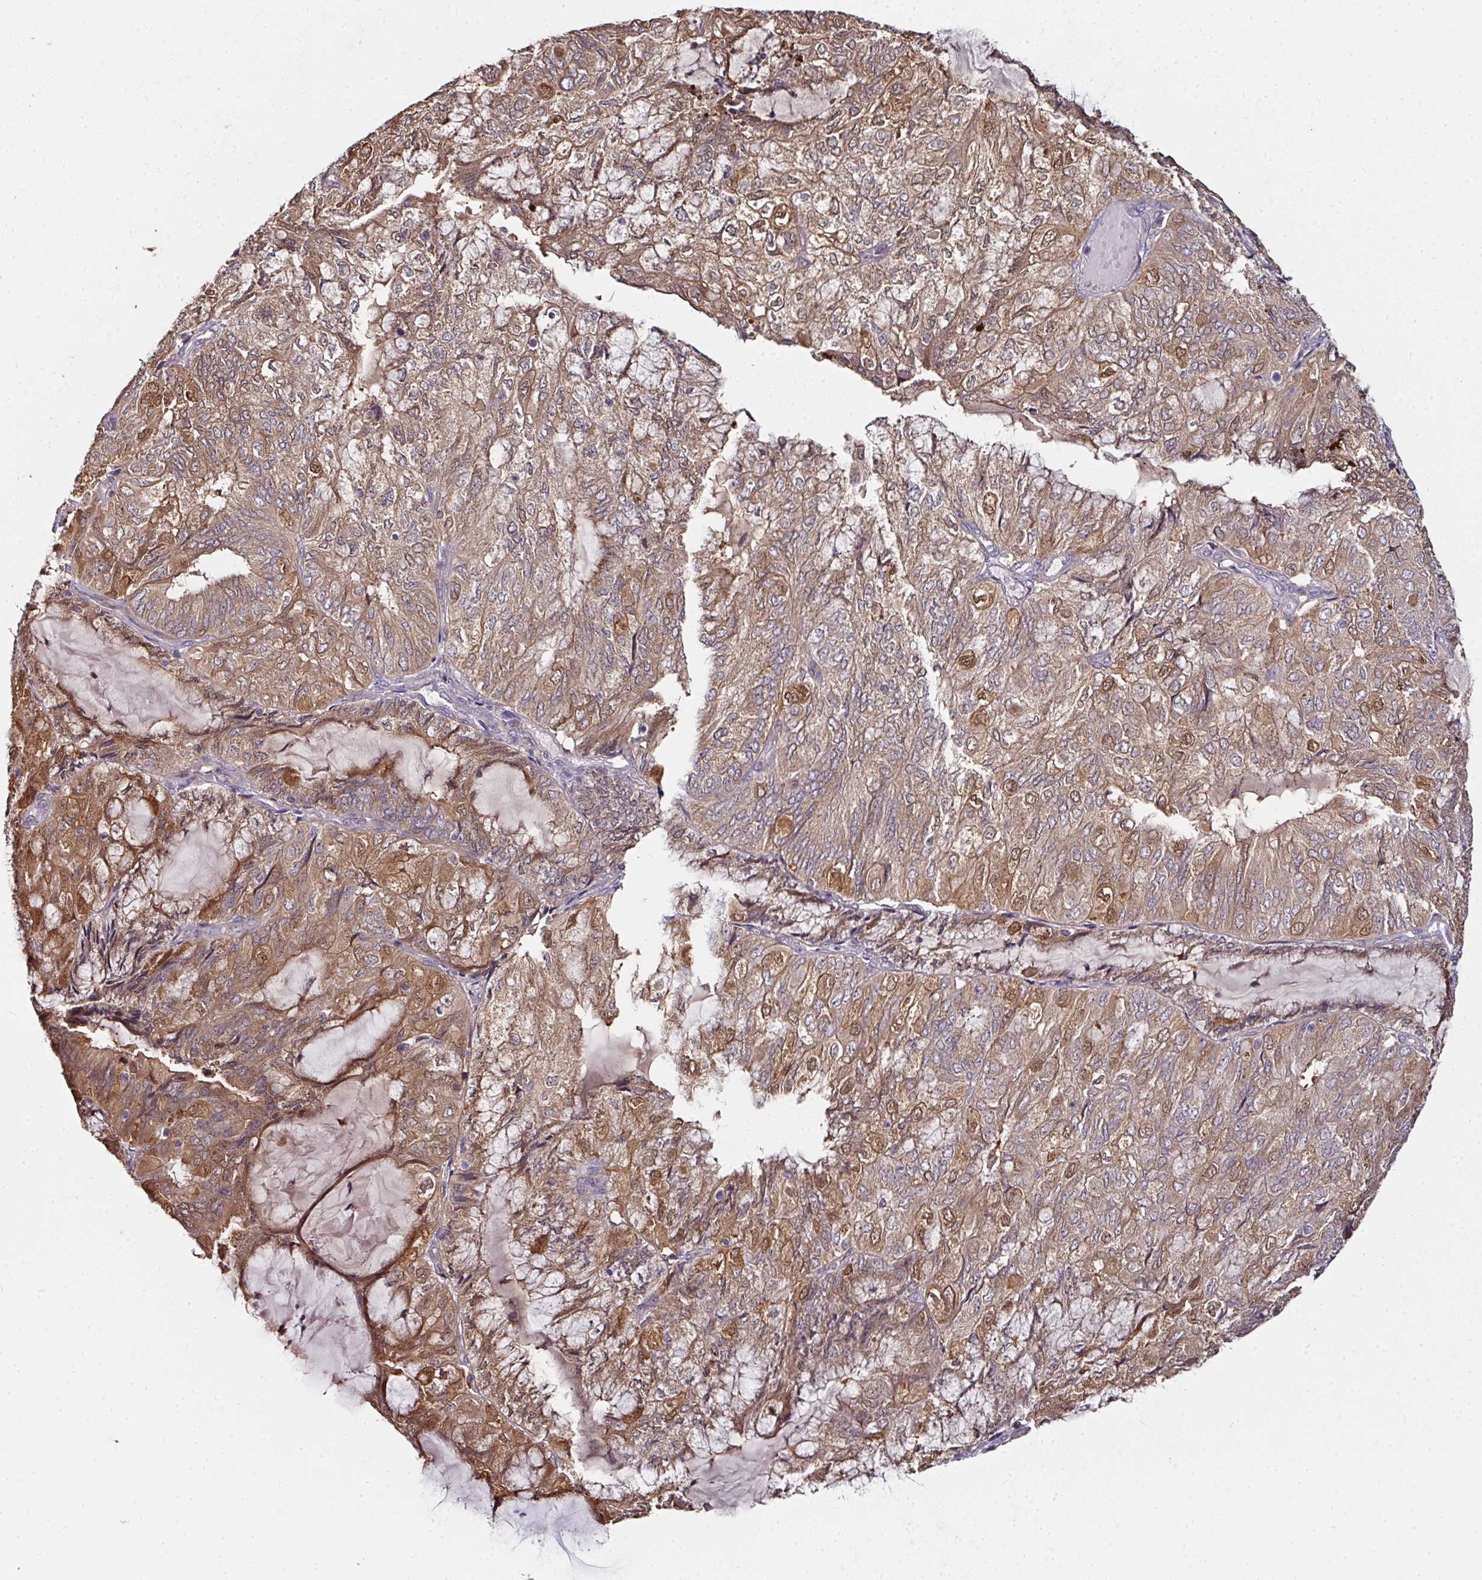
{"staining": {"intensity": "moderate", "quantity": ">75%", "location": "cytoplasmic/membranous"}, "tissue": "endometrial cancer", "cell_type": "Tumor cells", "image_type": "cancer", "snomed": [{"axis": "morphology", "description": "Adenocarcinoma, NOS"}, {"axis": "topography", "description": "Endometrium"}], "caption": "A brown stain labels moderate cytoplasmic/membranous positivity of a protein in human endometrial cancer tumor cells. (Stains: DAB in brown, nuclei in blue, Microscopy: brightfield microscopy at high magnification).", "gene": "CTDSP2", "patient": {"sex": "female", "age": 81}}